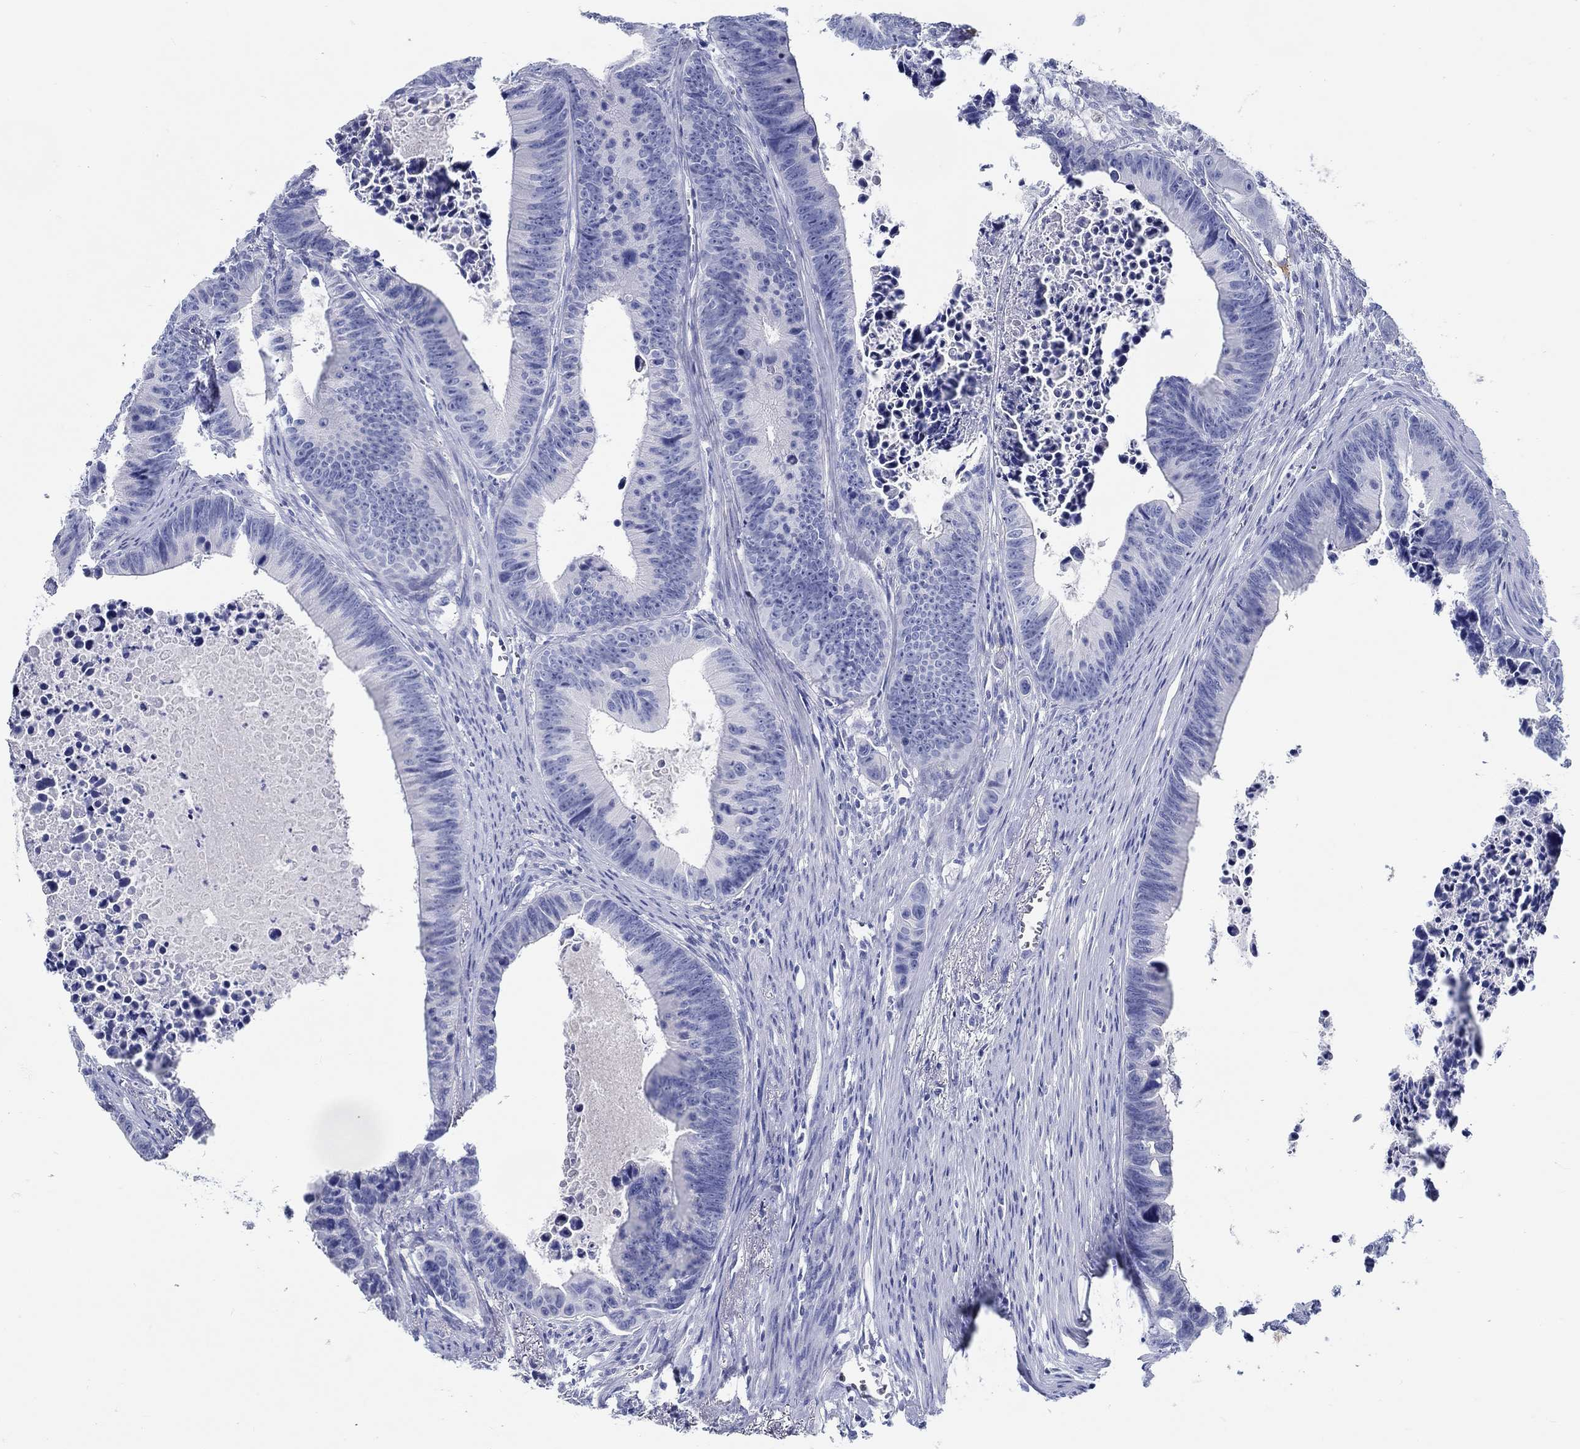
{"staining": {"intensity": "negative", "quantity": "none", "location": "none"}, "tissue": "colorectal cancer", "cell_type": "Tumor cells", "image_type": "cancer", "snomed": [{"axis": "morphology", "description": "Adenocarcinoma, NOS"}, {"axis": "topography", "description": "Colon"}], "caption": "IHC micrograph of human colorectal cancer (adenocarcinoma) stained for a protein (brown), which demonstrates no staining in tumor cells. The staining was performed using DAB to visualize the protein expression in brown, while the nuclei were stained in blue with hematoxylin (Magnification: 20x).", "gene": "FBXO2", "patient": {"sex": "female", "age": 87}}